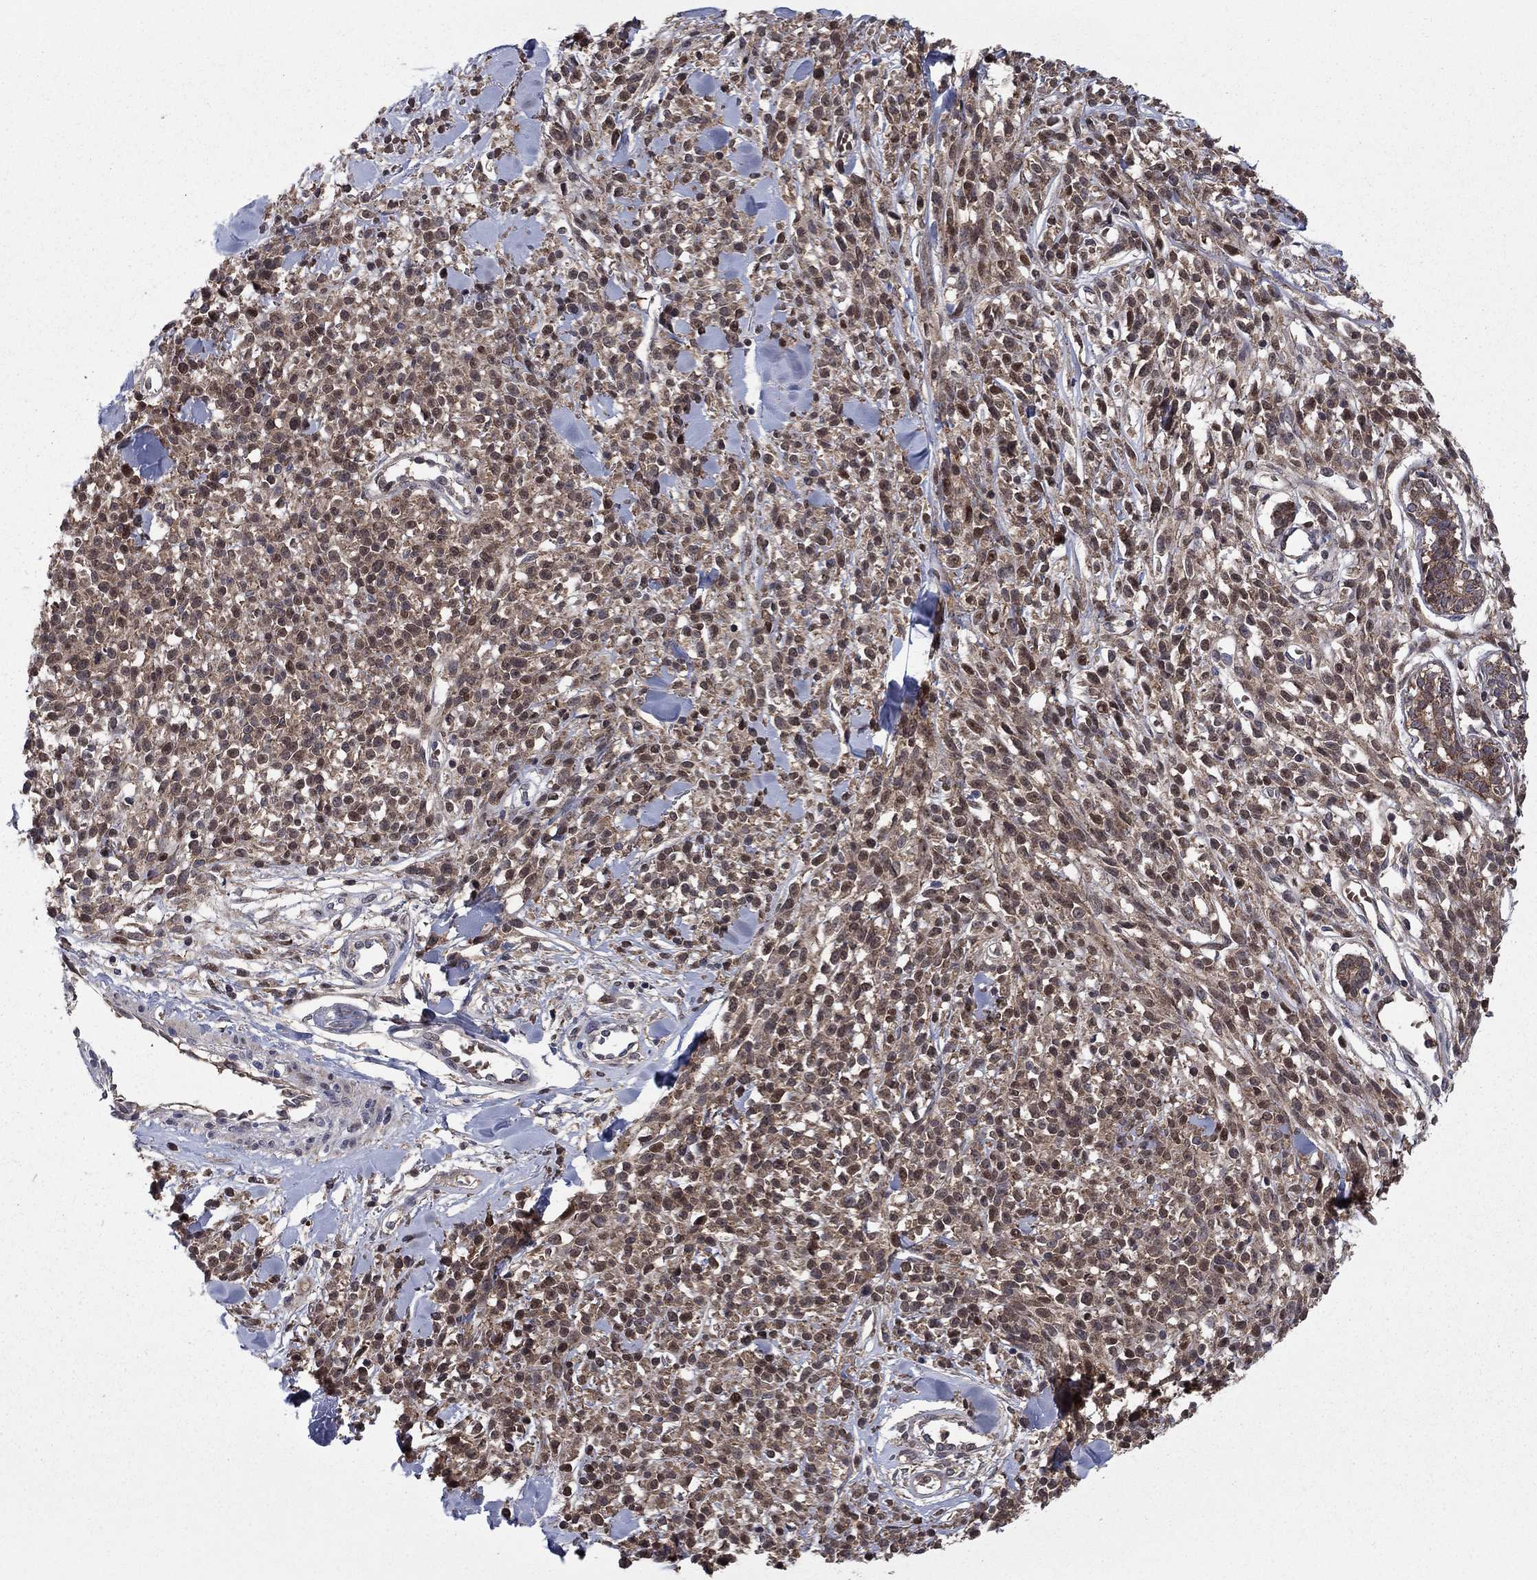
{"staining": {"intensity": "moderate", "quantity": "25%-75%", "location": "cytoplasmic/membranous,nuclear"}, "tissue": "melanoma", "cell_type": "Tumor cells", "image_type": "cancer", "snomed": [{"axis": "morphology", "description": "Malignant melanoma, NOS"}, {"axis": "topography", "description": "Skin"}, {"axis": "topography", "description": "Skin of trunk"}], "caption": "DAB (3,3'-diaminobenzidine) immunohistochemical staining of human malignant melanoma displays moderate cytoplasmic/membranous and nuclear protein staining in approximately 25%-75% of tumor cells.", "gene": "HDAC4", "patient": {"sex": "male", "age": 74}}